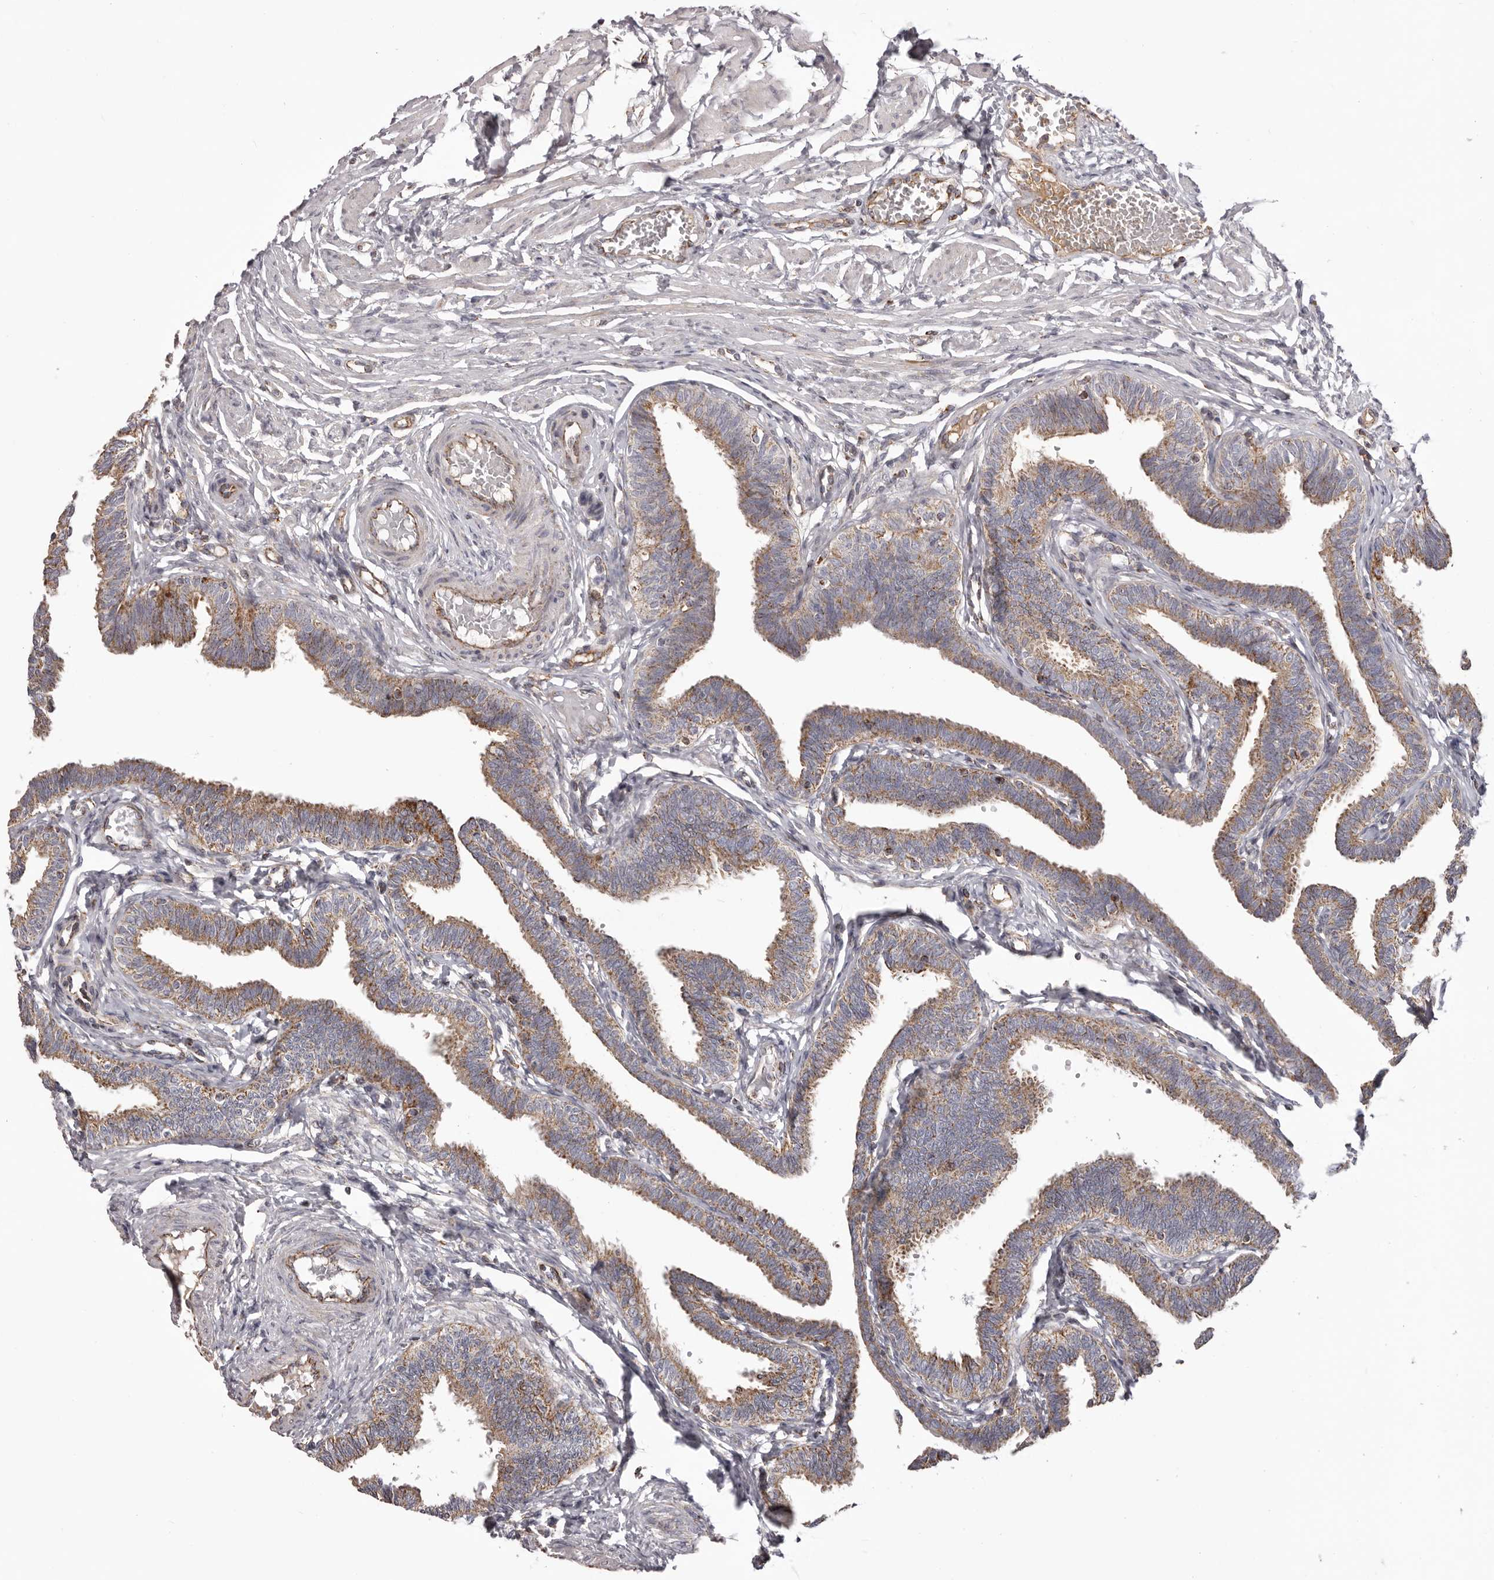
{"staining": {"intensity": "moderate", "quantity": ">75%", "location": "cytoplasmic/membranous"}, "tissue": "fallopian tube", "cell_type": "Glandular cells", "image_type": "normal", "snomed": [{"axis": "morphology", "description": "Normal tissue, NOS"}, {"axis": "topography", "description": "Fallopian tube"}, {"axis": "topography", "description": "Ovary"}], "caption": "Fallopian tube stained with DAB (3,3'-diaminobenzidine) IHC shows medium levels of moderate cytoplasmic/membranous expression in about >75% of glandular cells.", "gene": "CHRM2", "patient": {"sex": "female", "age": 23}}